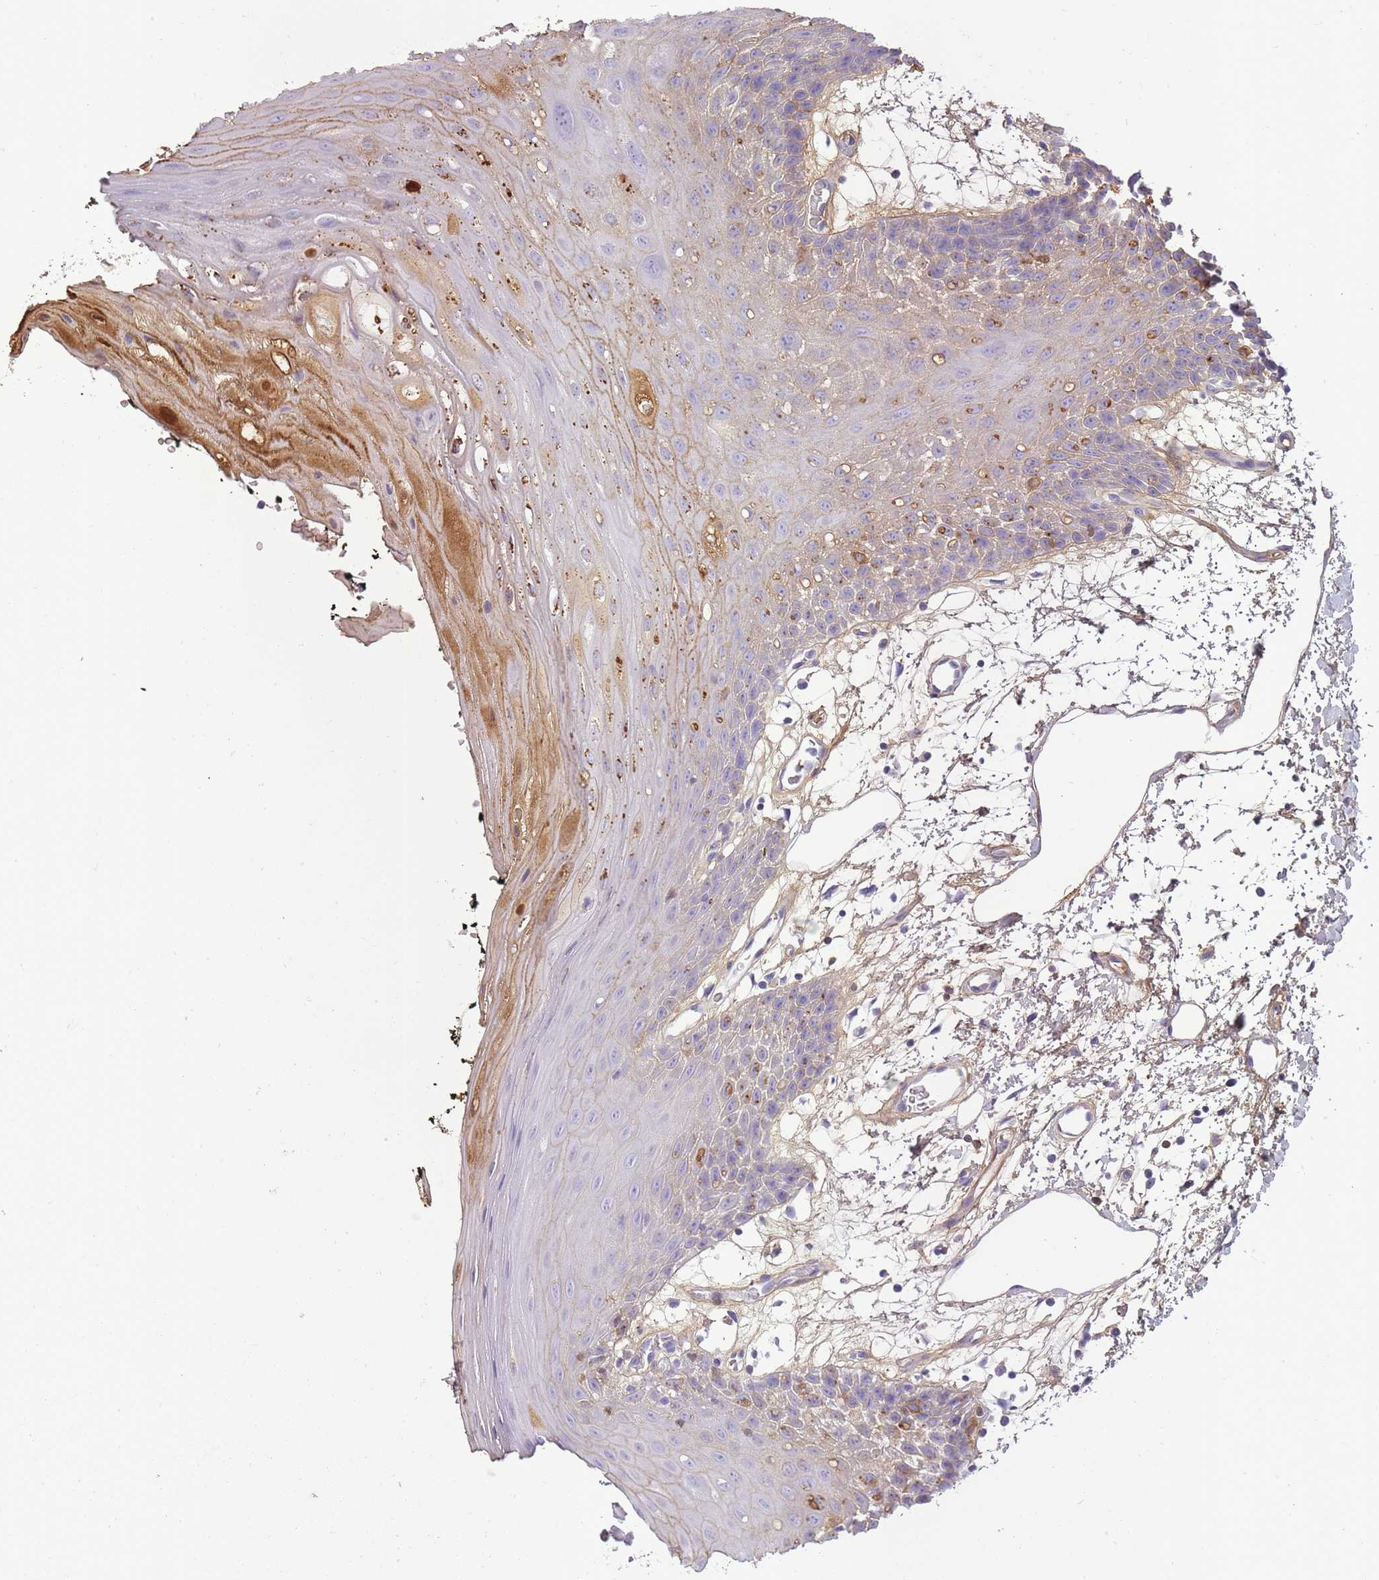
{"staining": {"intensity": "moderate", "quantity": "<25%", "location": "cytoplasmic/membranous"}, "tissue": "oral mucosa", "cell_type": "Squamous epithelial cells", "image_type": "normal", "snomed": [{"axis": "morphology", "description": "Normal tissue, NOS"}, {"axis": "topography", "description": "Oral tissue"}, {"axis": "topography", "description": "Tounge, NOS"}], "caption": "Oral mucosa stained with a protein marker exhibits moderate staining in squamous epithelial cells.", "gene": "IGKV1", "patient": {"sex": "female", "age": 59}}